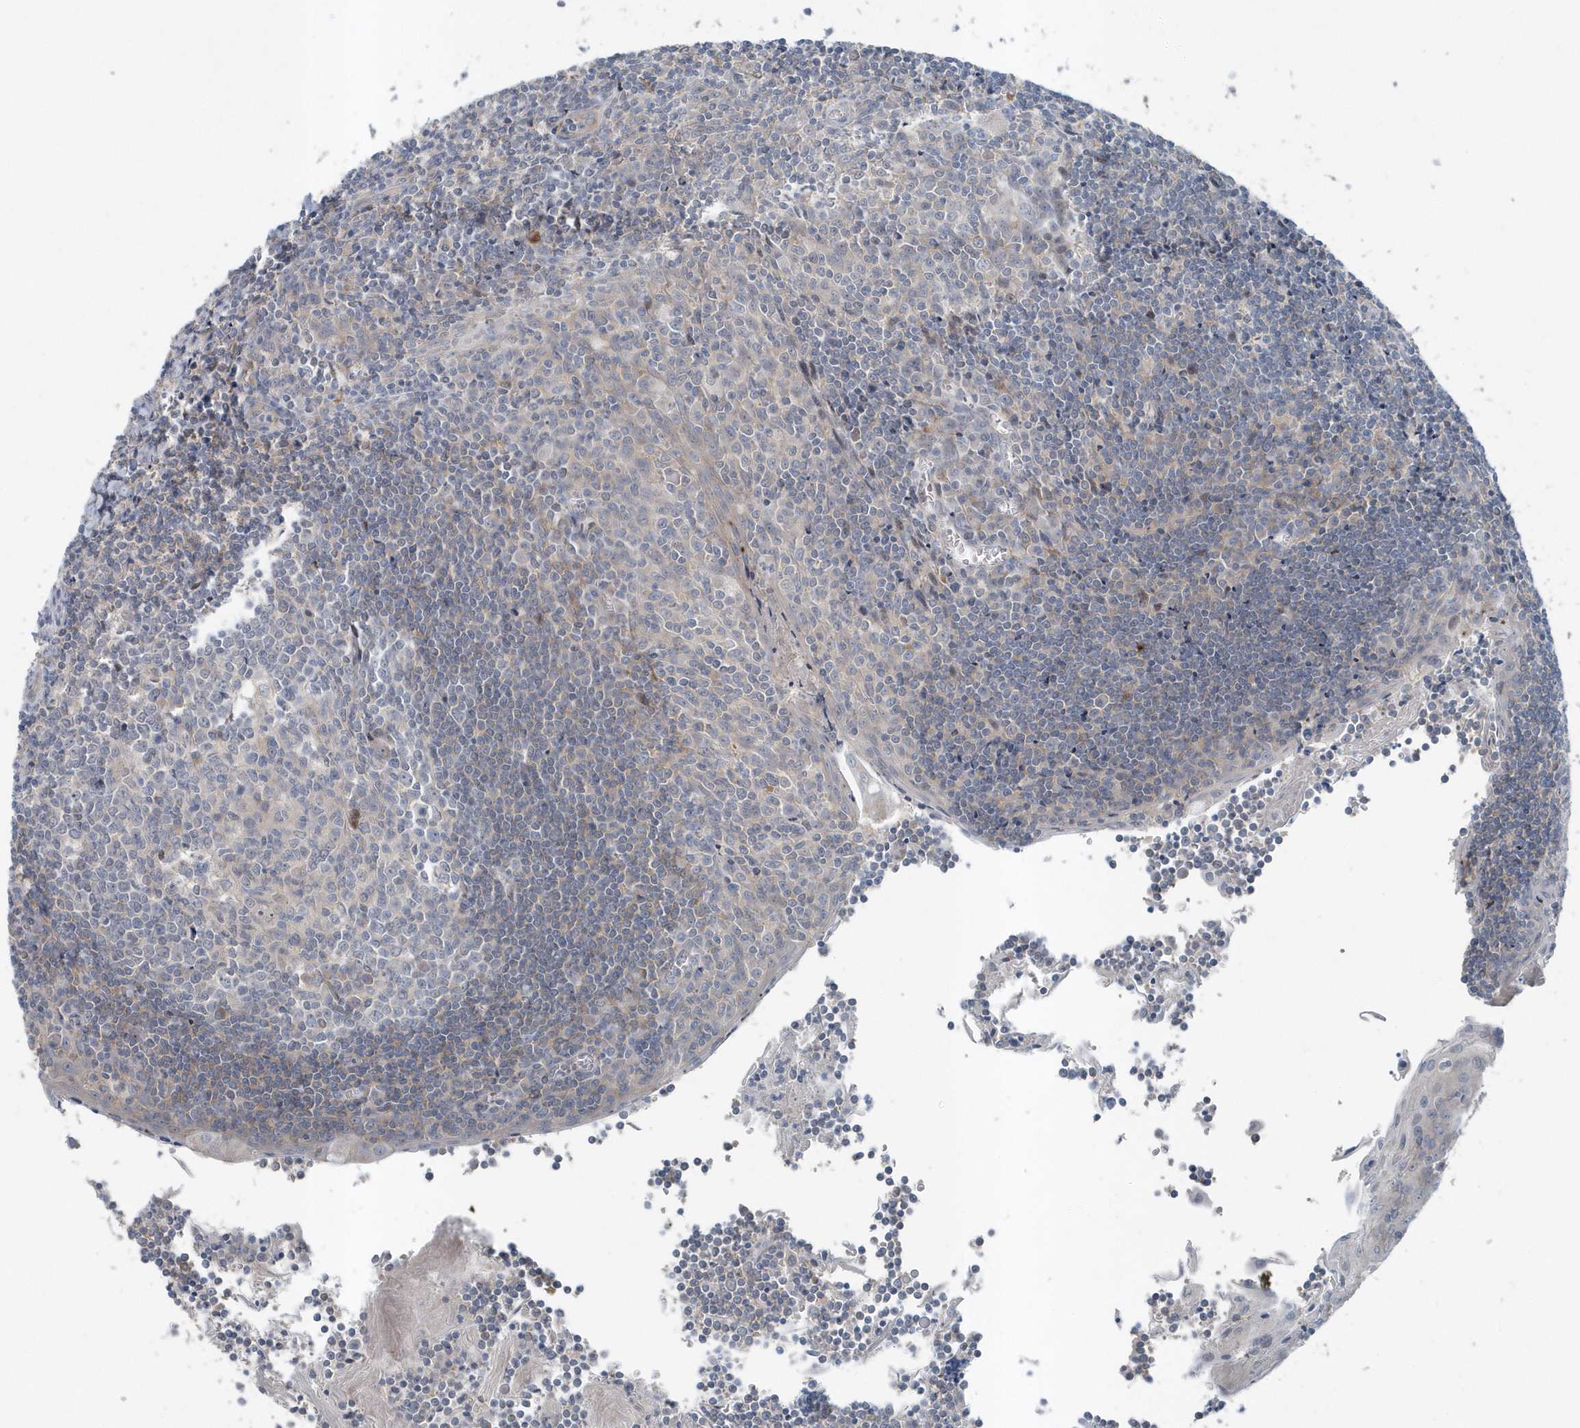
{"staining": {"intensity": "negative", "quantity": "none", "location": "none"}, "tissue": "tonsil", "cell_type": "Germinal center cells", "image_type": "normal", "snomed": [{"axis": "morphology", "description": "Normal tissue, NOS"}, {"axis": "topography", "description": "Tonsil"}], "caption": "Immunohistochemistry (IHC) of benign human tonsil exhibits no positivity in germinal center cells. (DAB immunohistochemistry with hematoxylin counter stain).", "gene": "MCC", "patient": {"sex": "male", "age": 27}}